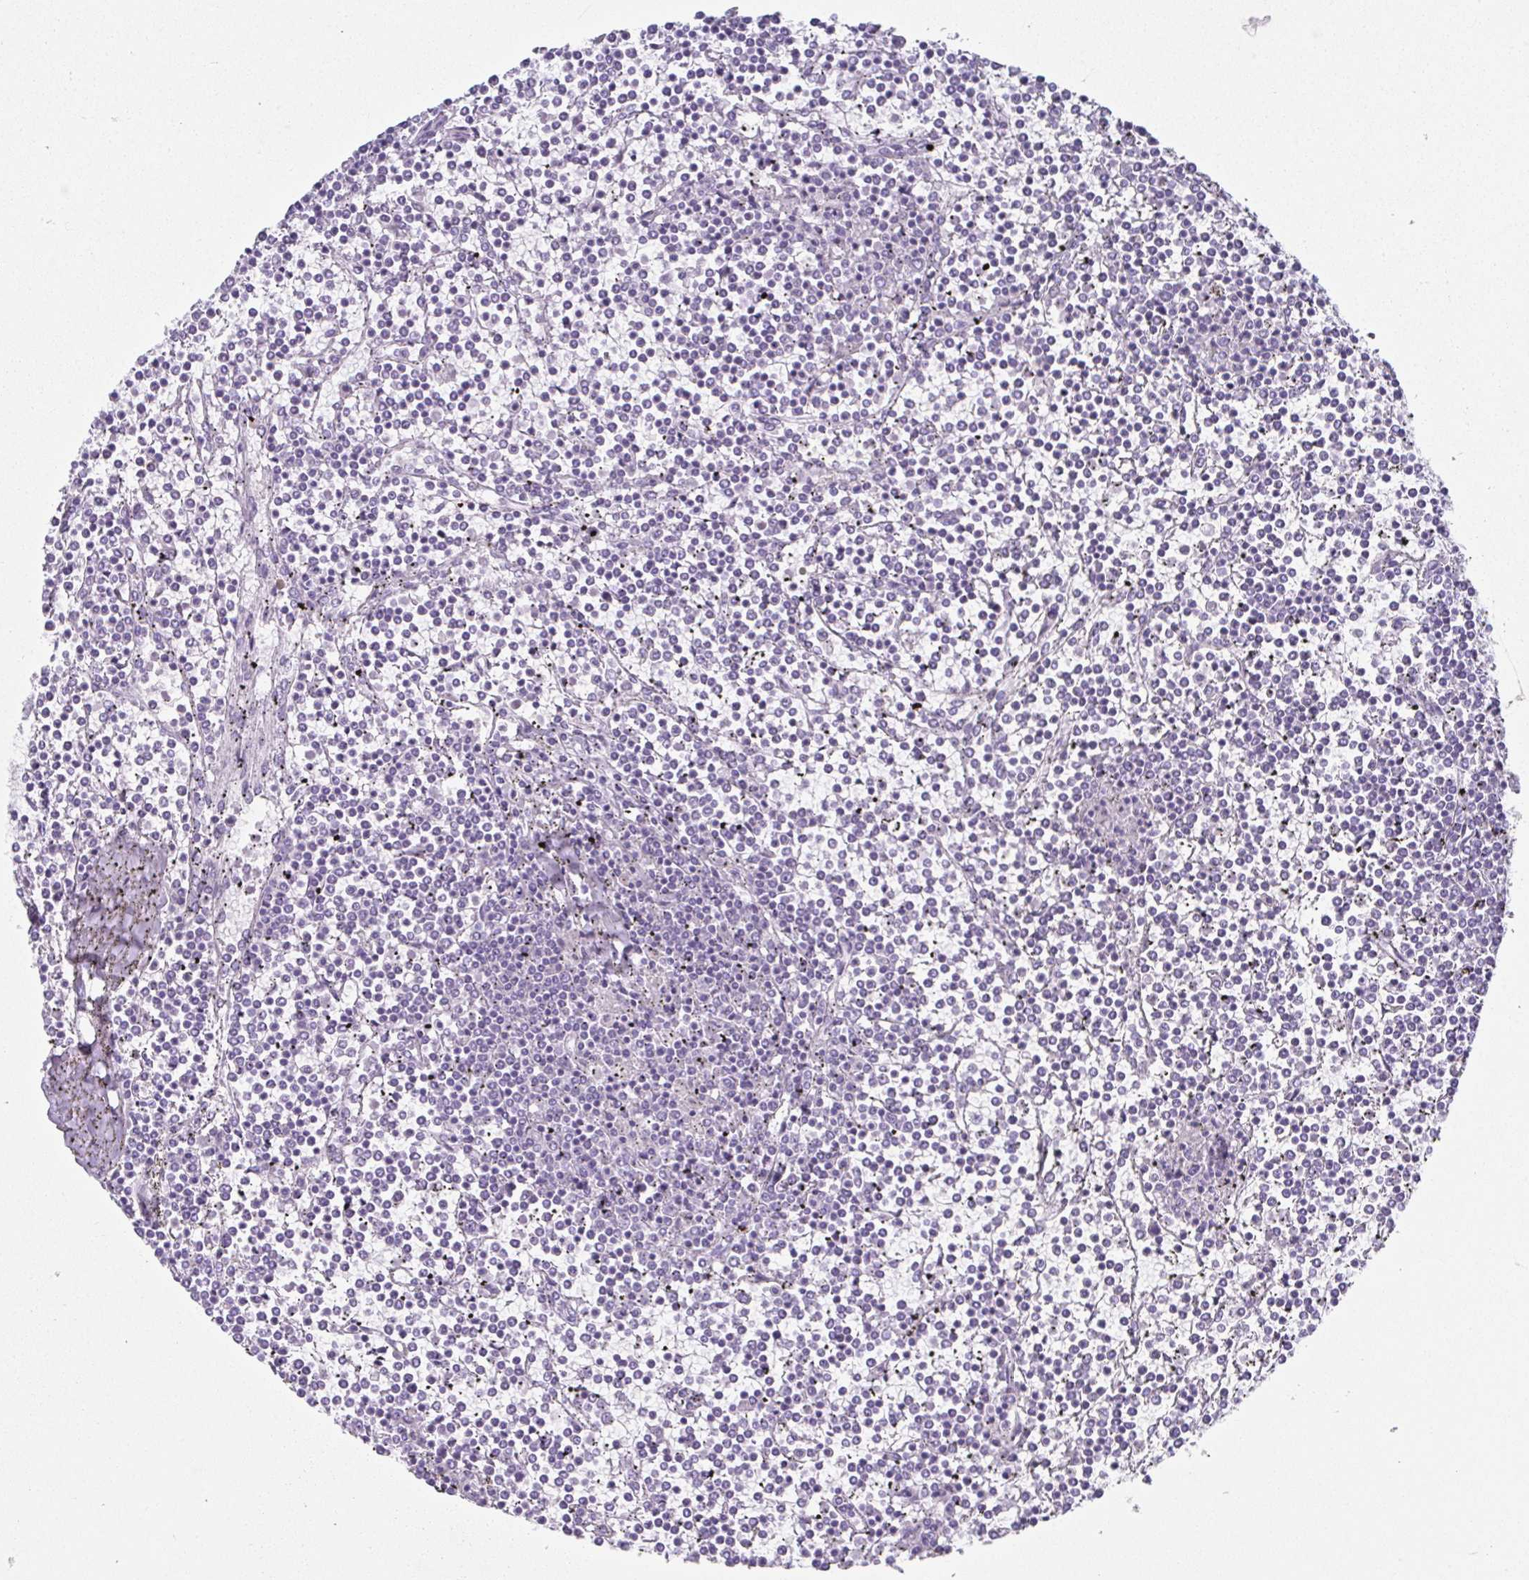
{"staining": {"intensity": "negative", "quantity": "none", "location": "none"}, "tissue": "lymphoma", "cell_type": "Tumor cells", "image_type": "cancer", "snomed": [{"axis": "morphology", "description": "Malignant lymphoma, non-Hodgkin's type, Low grade"}, {"axis": "topography", "description": "Spleen"}], "caption": "The histopathology image displays no significant staining in tumor cells of lymphoma.", "gene": "SYCP1", "patient": {"sex": "female", "age": 19}}